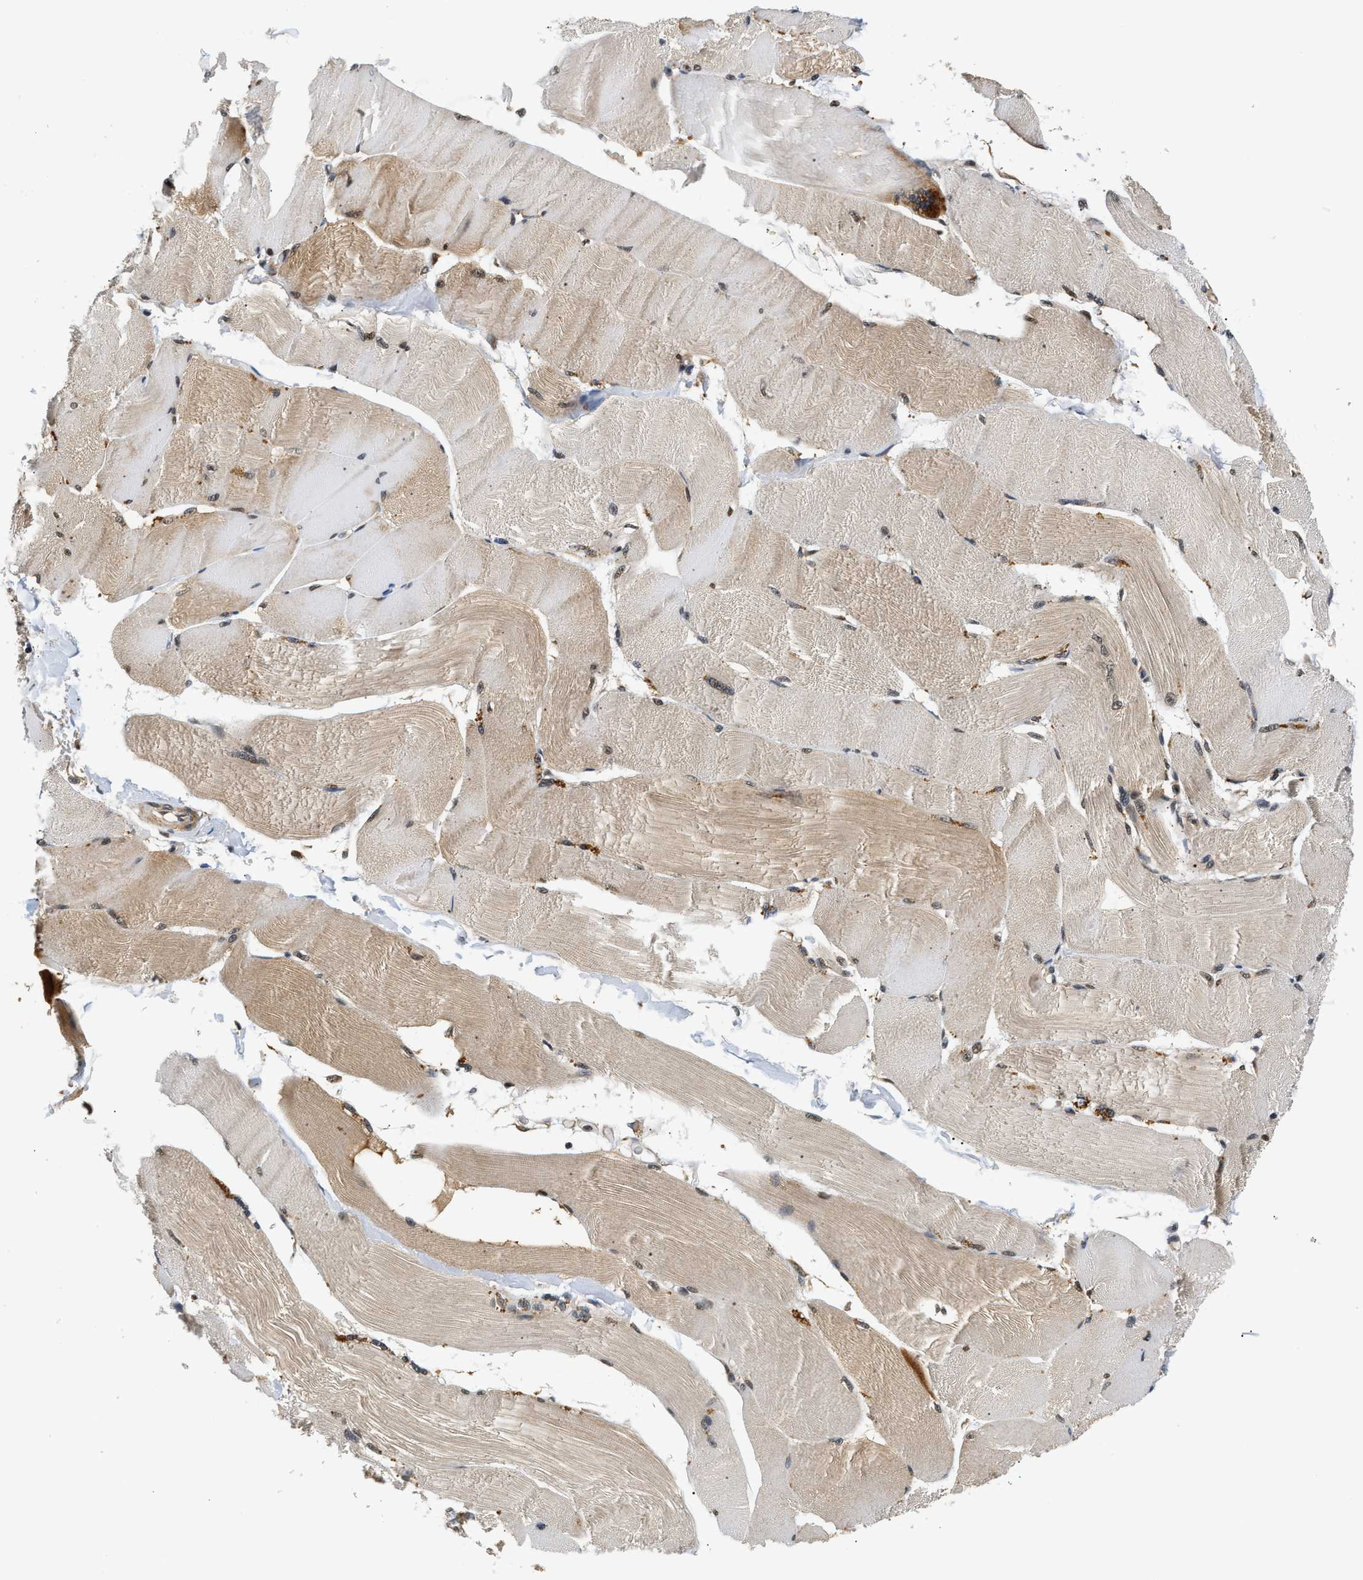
{"staining": {"intensity": "moderate", "quantity": "25%-75%", "location": "cytoplasmic/membranous,nuclear"}, "tissue": "skeletal muscle", "cell_type": "Myocytes", "image_type": "normal", "snomed": [{"axis": "morphology", "description": "Normal tissue, NOS"}, {"axis": "topography", "description": "Skin"}, {"axis": "topography", "description": "Skeletal muscle"}], "caption": "Unremarkable skeletal muscle was stained to show a protein in brown. There is medium levels of moderate cytoplasmic/membranous,nuclear expression in about 25%-75% of myocytes.", "gene": "LARP6", "patient": {"sex": "male", "age": 83}}